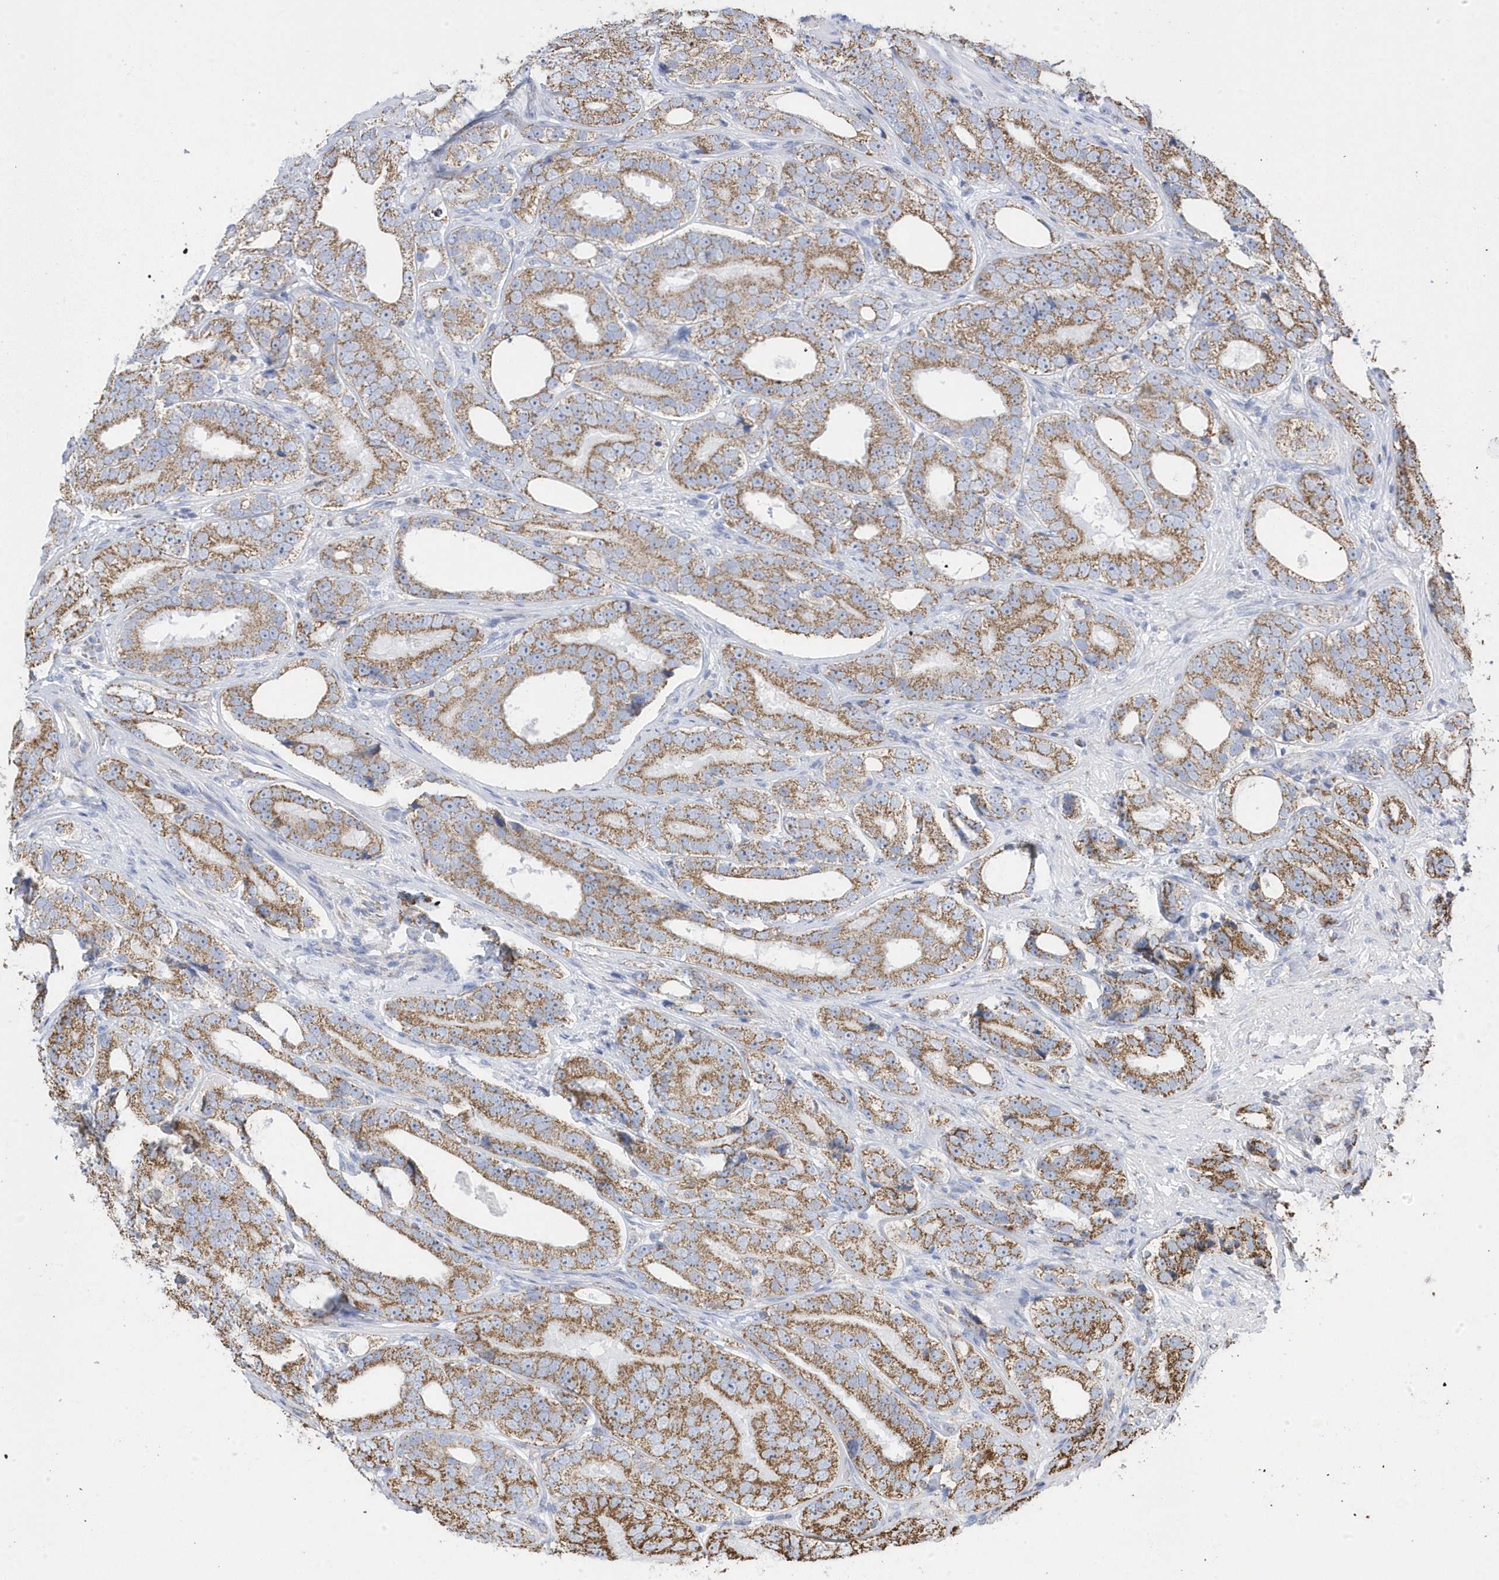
{"staining": {"intensity": "moderate", "quantity": ">75%", "location": "cytoplasmic/membranous"}, "tissue": "prostate cancer", "cell_type": "Tumor cells", "image_type": "cancer", "snomed": [{"axis": "morphology", "description": "Adenocarcinoma, High grade"}, {"axis": "topography", "description": "Prostate"}], "caption": "Immunohistochemical staining of prostate cancer (high-grade adenocarcinoma) demonstrates medium levels of moderate cytoplasmic/membranous staining in about >75% of tumor cells. (DAB (3,3'-diaminobenzidine) = brown stain, brightfield microscopy at high magnification).", "gene": "GTPBP8", "patient": {"sex": "male", "age": 56}}